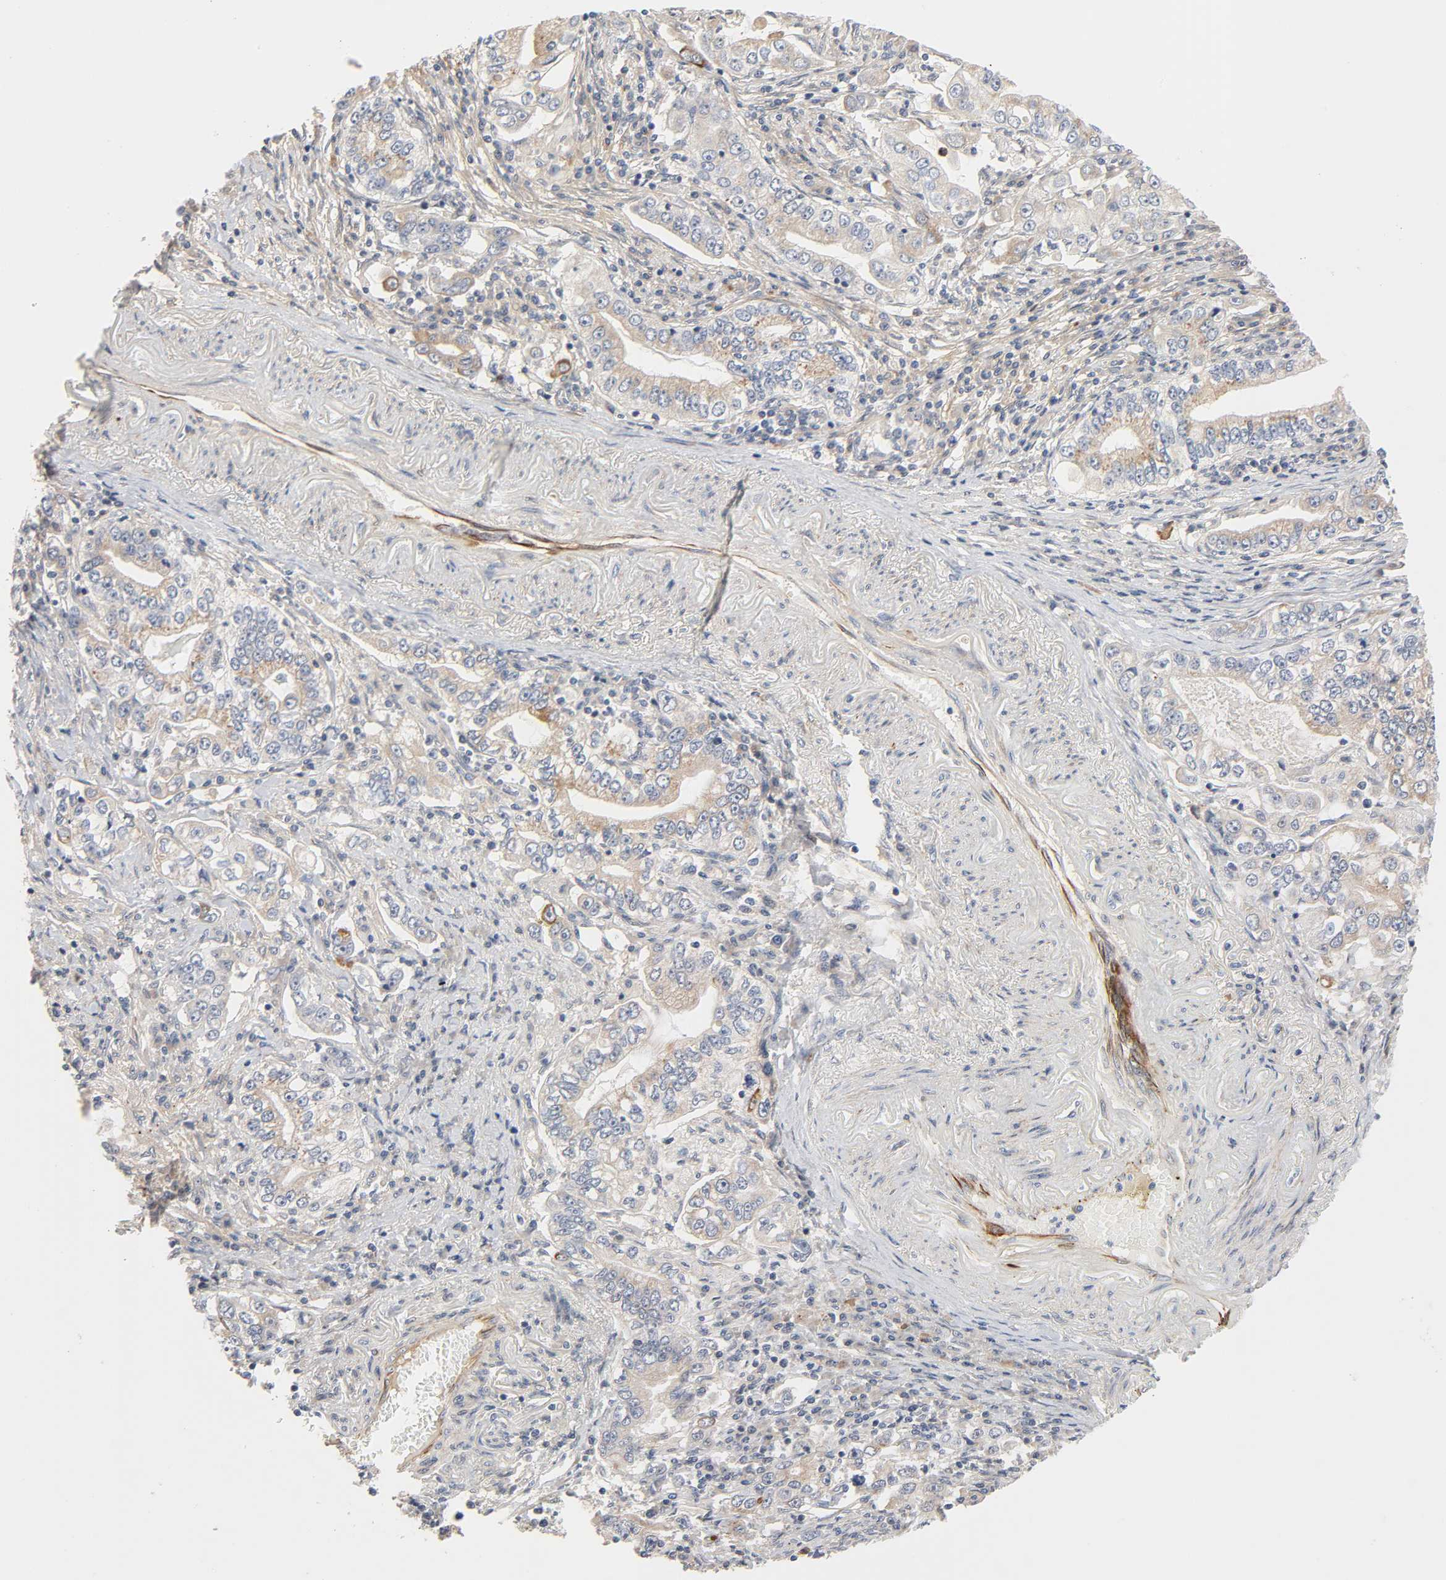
{"staining": {"intensity": "weak", "quantity": ">75%", "location": "cytoplasmic/membranous"}, "tissue": "stomach cancer", "cell_type": "Tumor cells", "image_type": "cancer", "snomed": [{"axis": "morphology", "description": "Adenocarcinoma, NOS"}, {"axis": "topography", "description": "Stomach, lower"}], "caption": "A brown stain shows weak cytoplasmic/membranous positivity of a protein in human stomach cancer (adenocarcinoma) tumor cells. (brown staining indicates protein expression, while blue staining denotes nuclei).", "gene": "REEP6", "patient": {"sex": "female", "age": 72}}